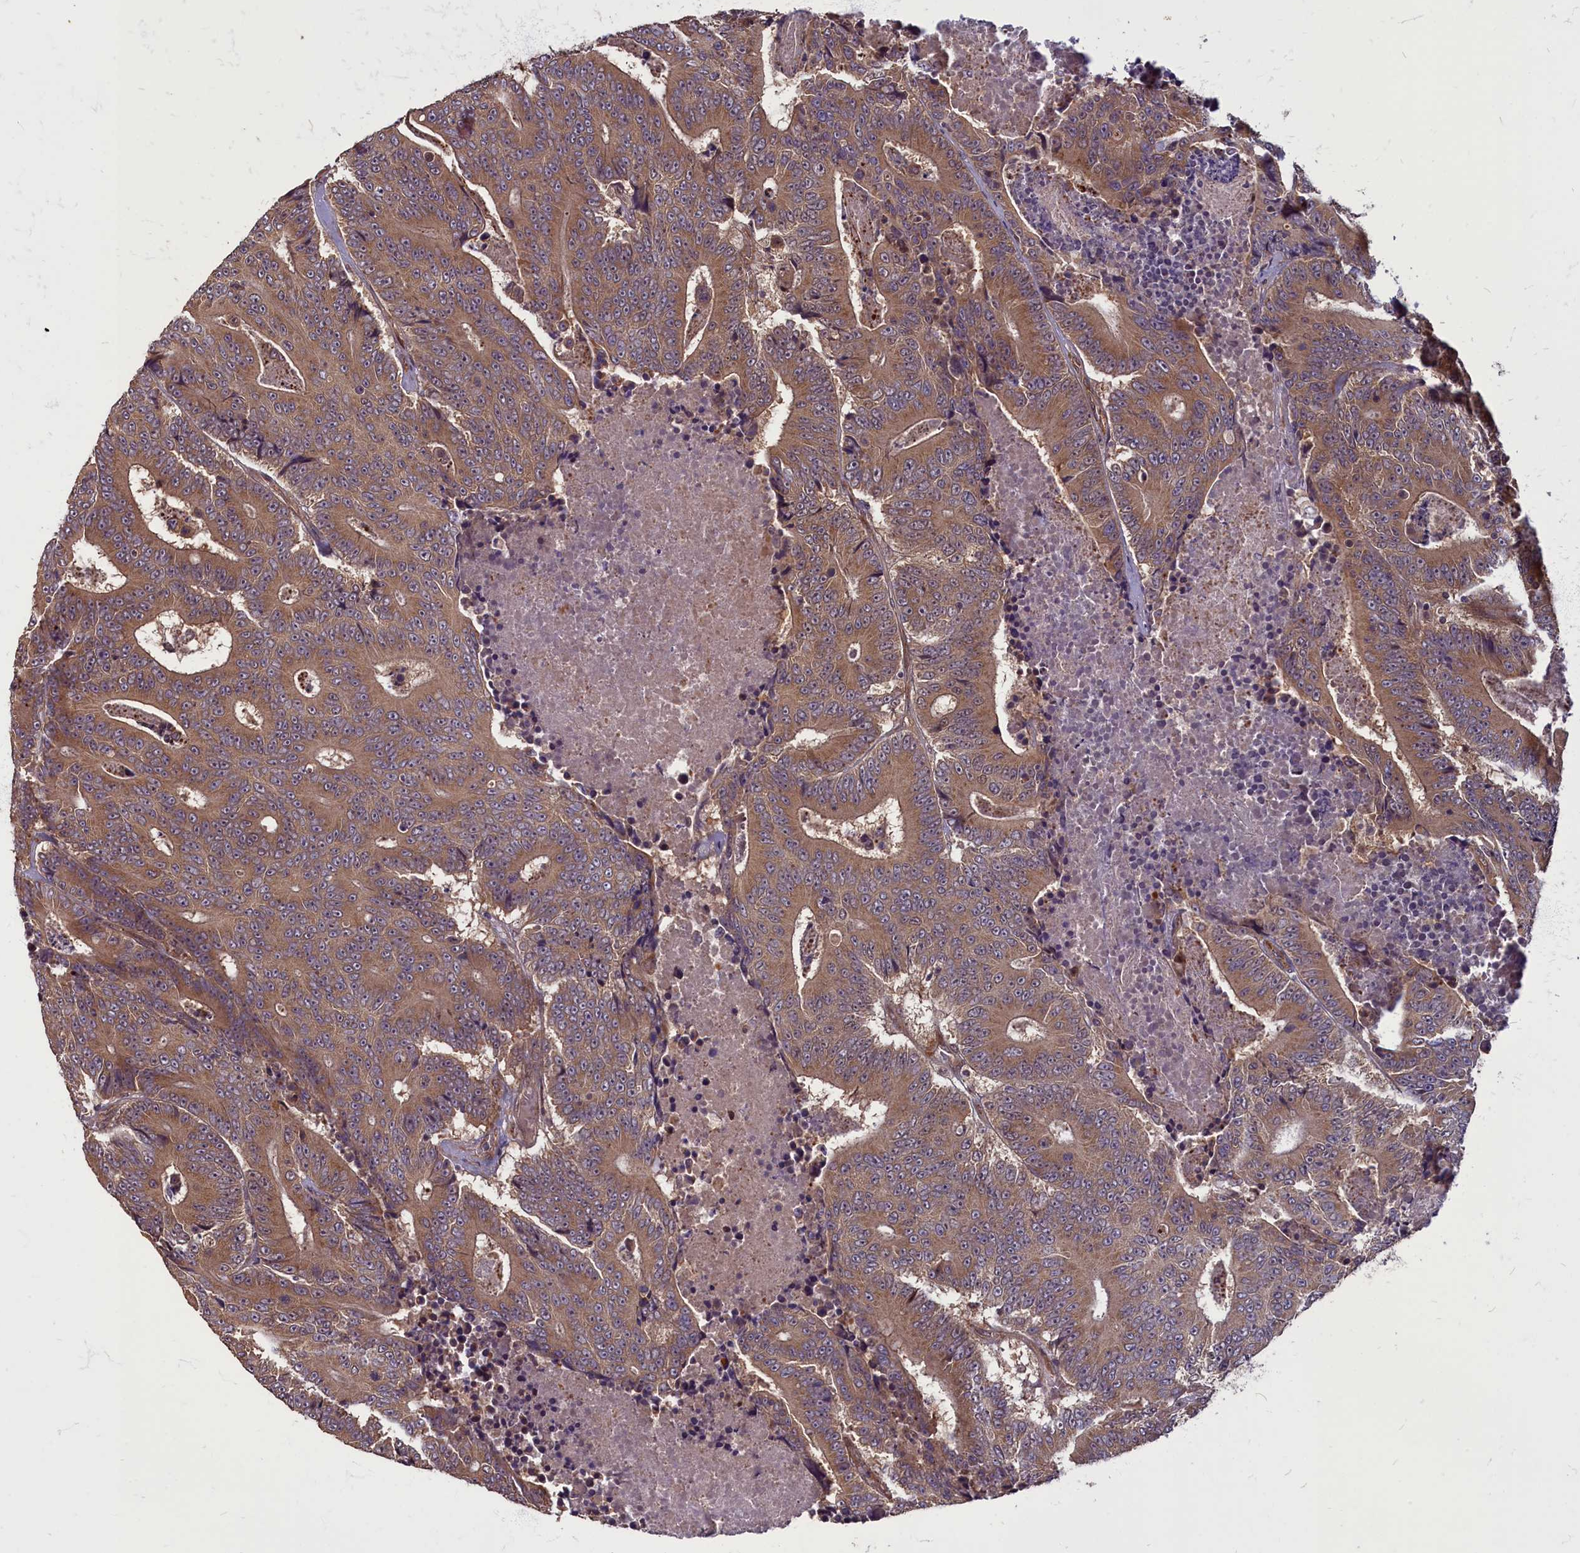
{"staining": {"intensity": "moderate", "quantity": ">75%", "location": "cytoplasmic/membranous"}, "tissue": "colorectal cancer", "cell_type": "Tumor cells", "image_type": "cancer", "snomed": [{"axis": "morphology", "description": "Adenocarcinoma, NOS"}, {"axis": "topography", "description": "Colon"}], "caption": "A photomicrograph of colorectal cancer (adenocarcinoma) stained for a protein shows moderate cytoplasmic/membranous brown staining in tumor cells.", "gene": "MYCBP", "patient": {"sex": "male", "age": 83}}